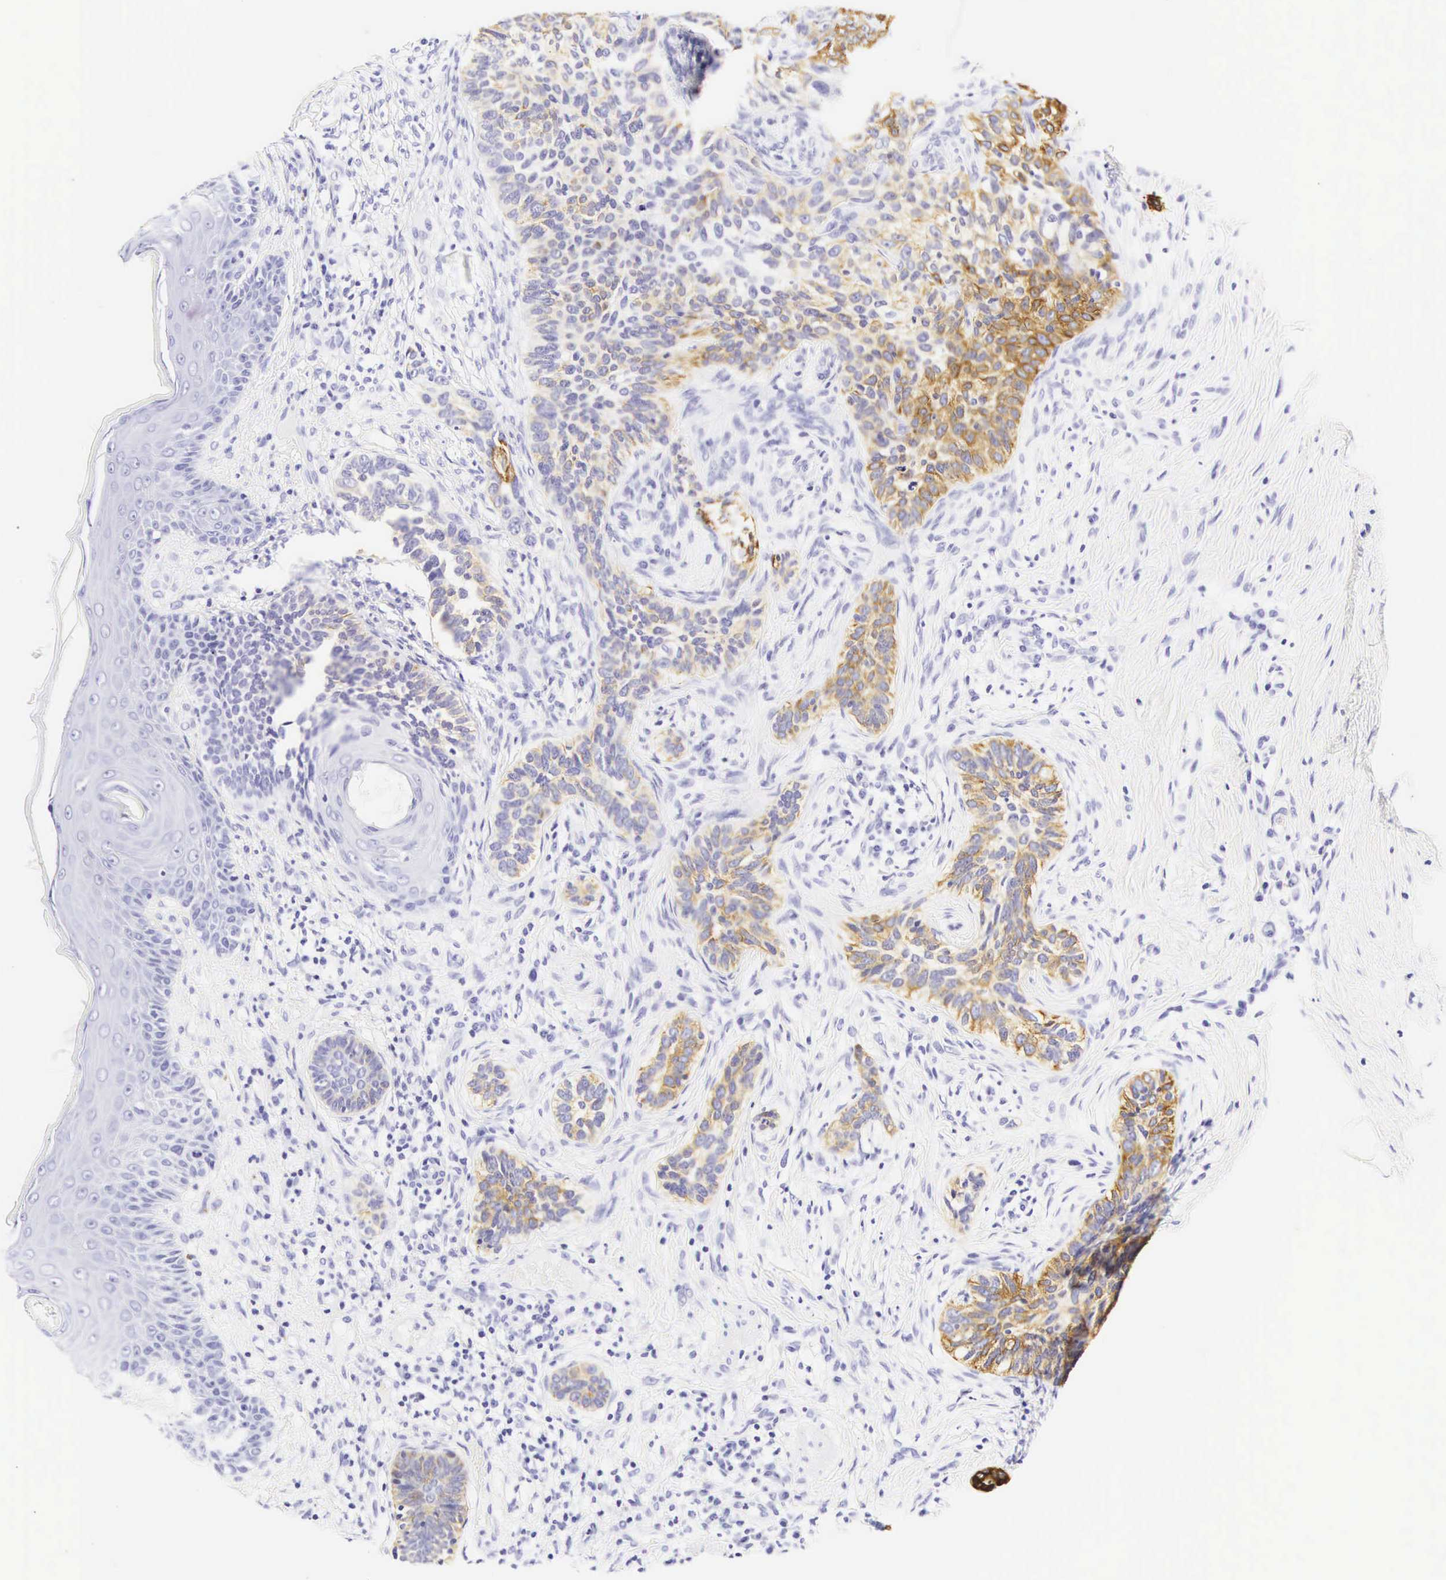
{"staining": {"intensity": "weak", "quantity": "25%-75%", "location": "cytoplasmic/membranous"}, "tissue": "skin cancer", "cell_type": "Tumor cells", "image_type": "cancer", "snomed": [{"axis": "morphology", "description": "Basal cell carcinoma"}, {"axis": "topography", "description": "Skin"}], "caption": "DAB immunohistochemical staining of skin cancer (basal cell carcinoma) demonstrates weak cytoplasmic/membranous protein positivity in approximately 25%-75% of tumor cells. Using DAB (3,3'-diaminobenzidine) (brown) and hematoxylin (blue) stains, captured at high magnification using brightfield microscopy.", "gene": "KRT18", "patient": {"sex": "male", "age": 89}}